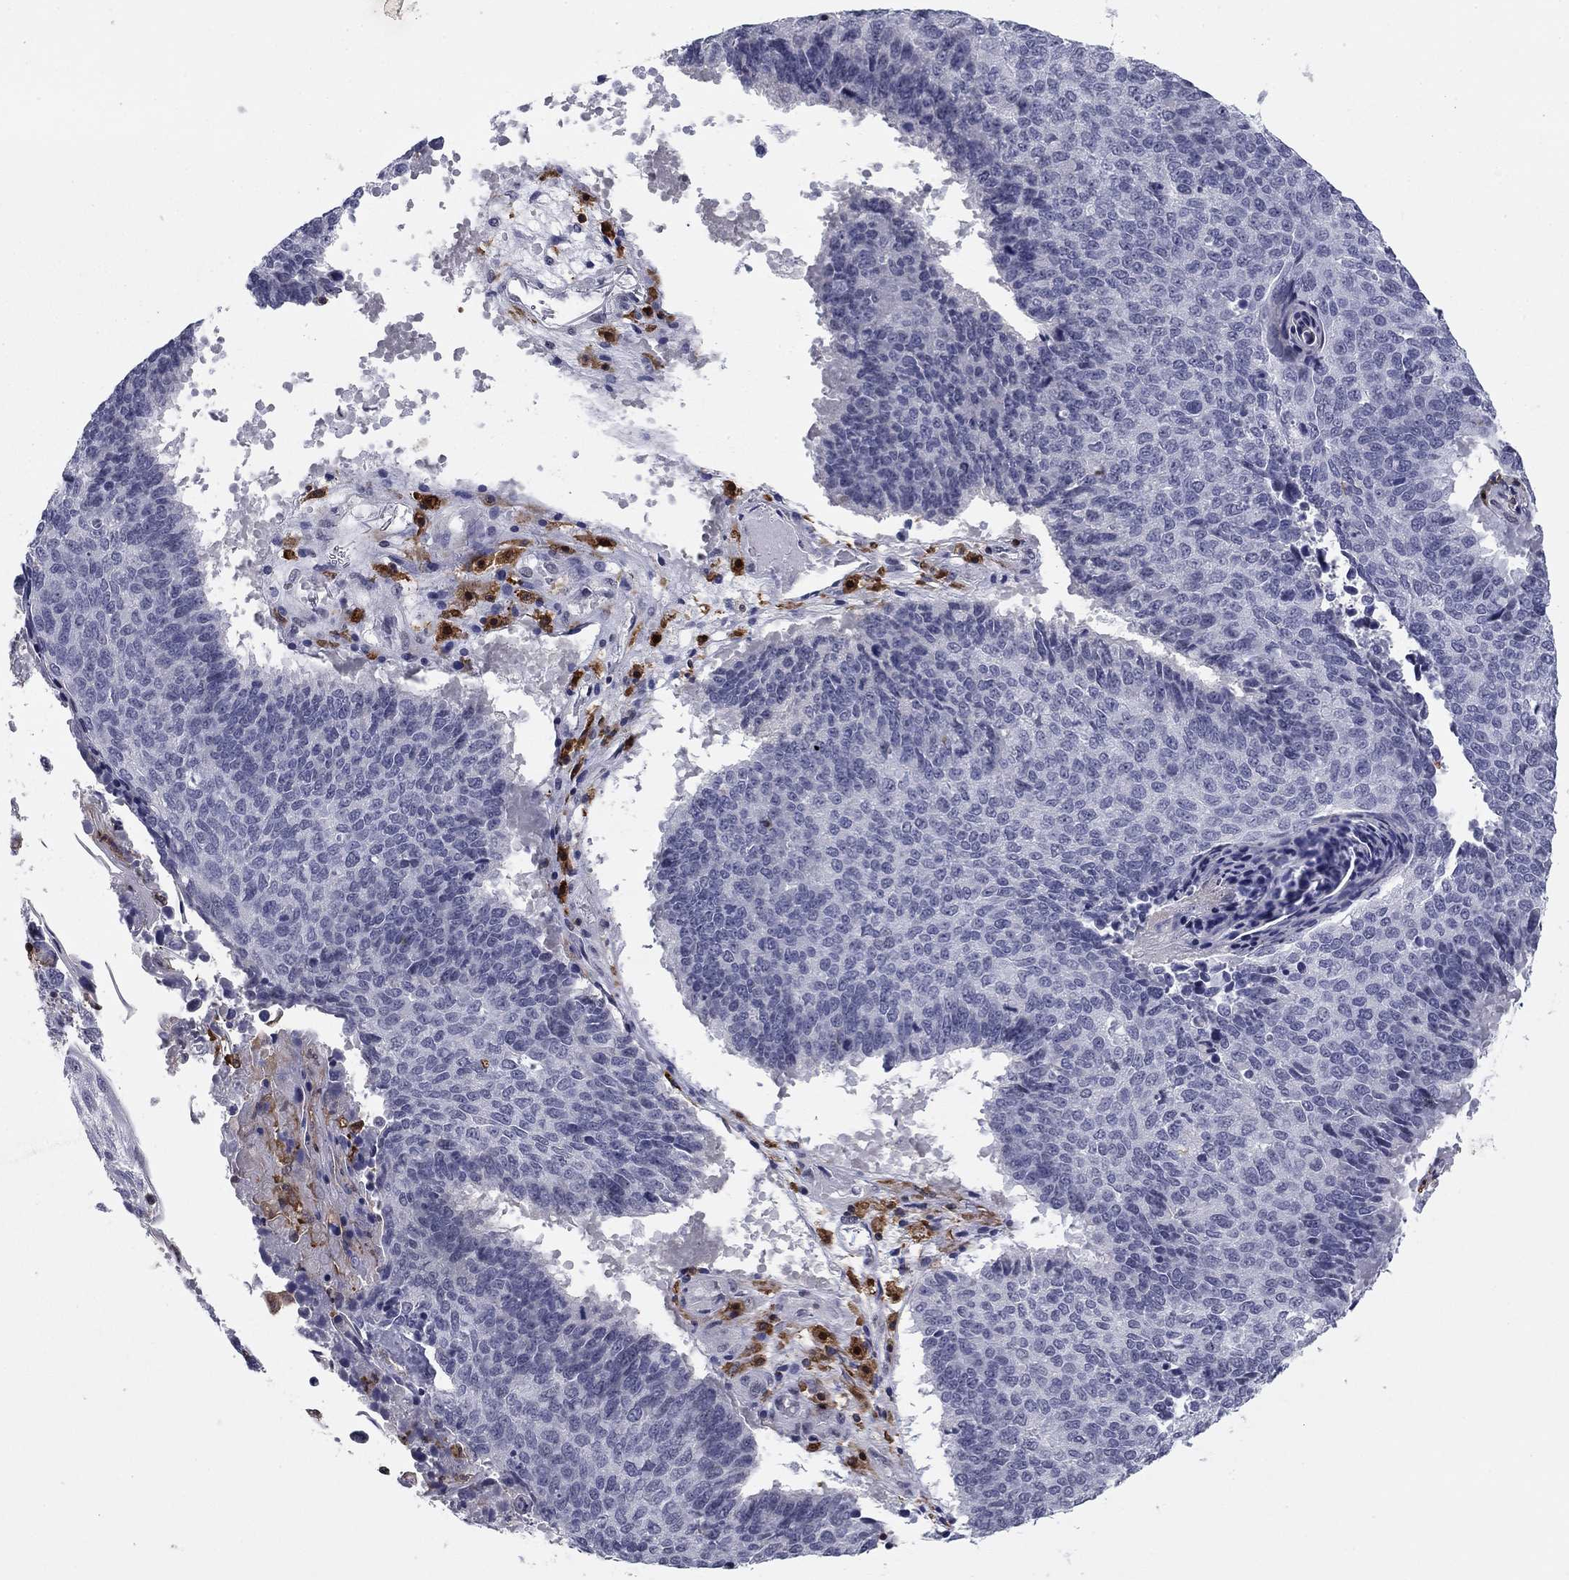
{"staining": {"intensity": "negative", "quantity": "none", "location": "none"}, "tissue": "lung cancer", "cell_type": "Tumor cells", "image_type": "cancer", "snomed": [{"axis": "morphology", "description": "Squamous cell carcinoma, NOS"}, {"axis": "topography", "description": "Lung"}], "caption": "IHC of human lung cancer exhibits no positivity in tumor cells.", "gene": "PLCB2", "patient": {"sex": "male", "age": 73}}